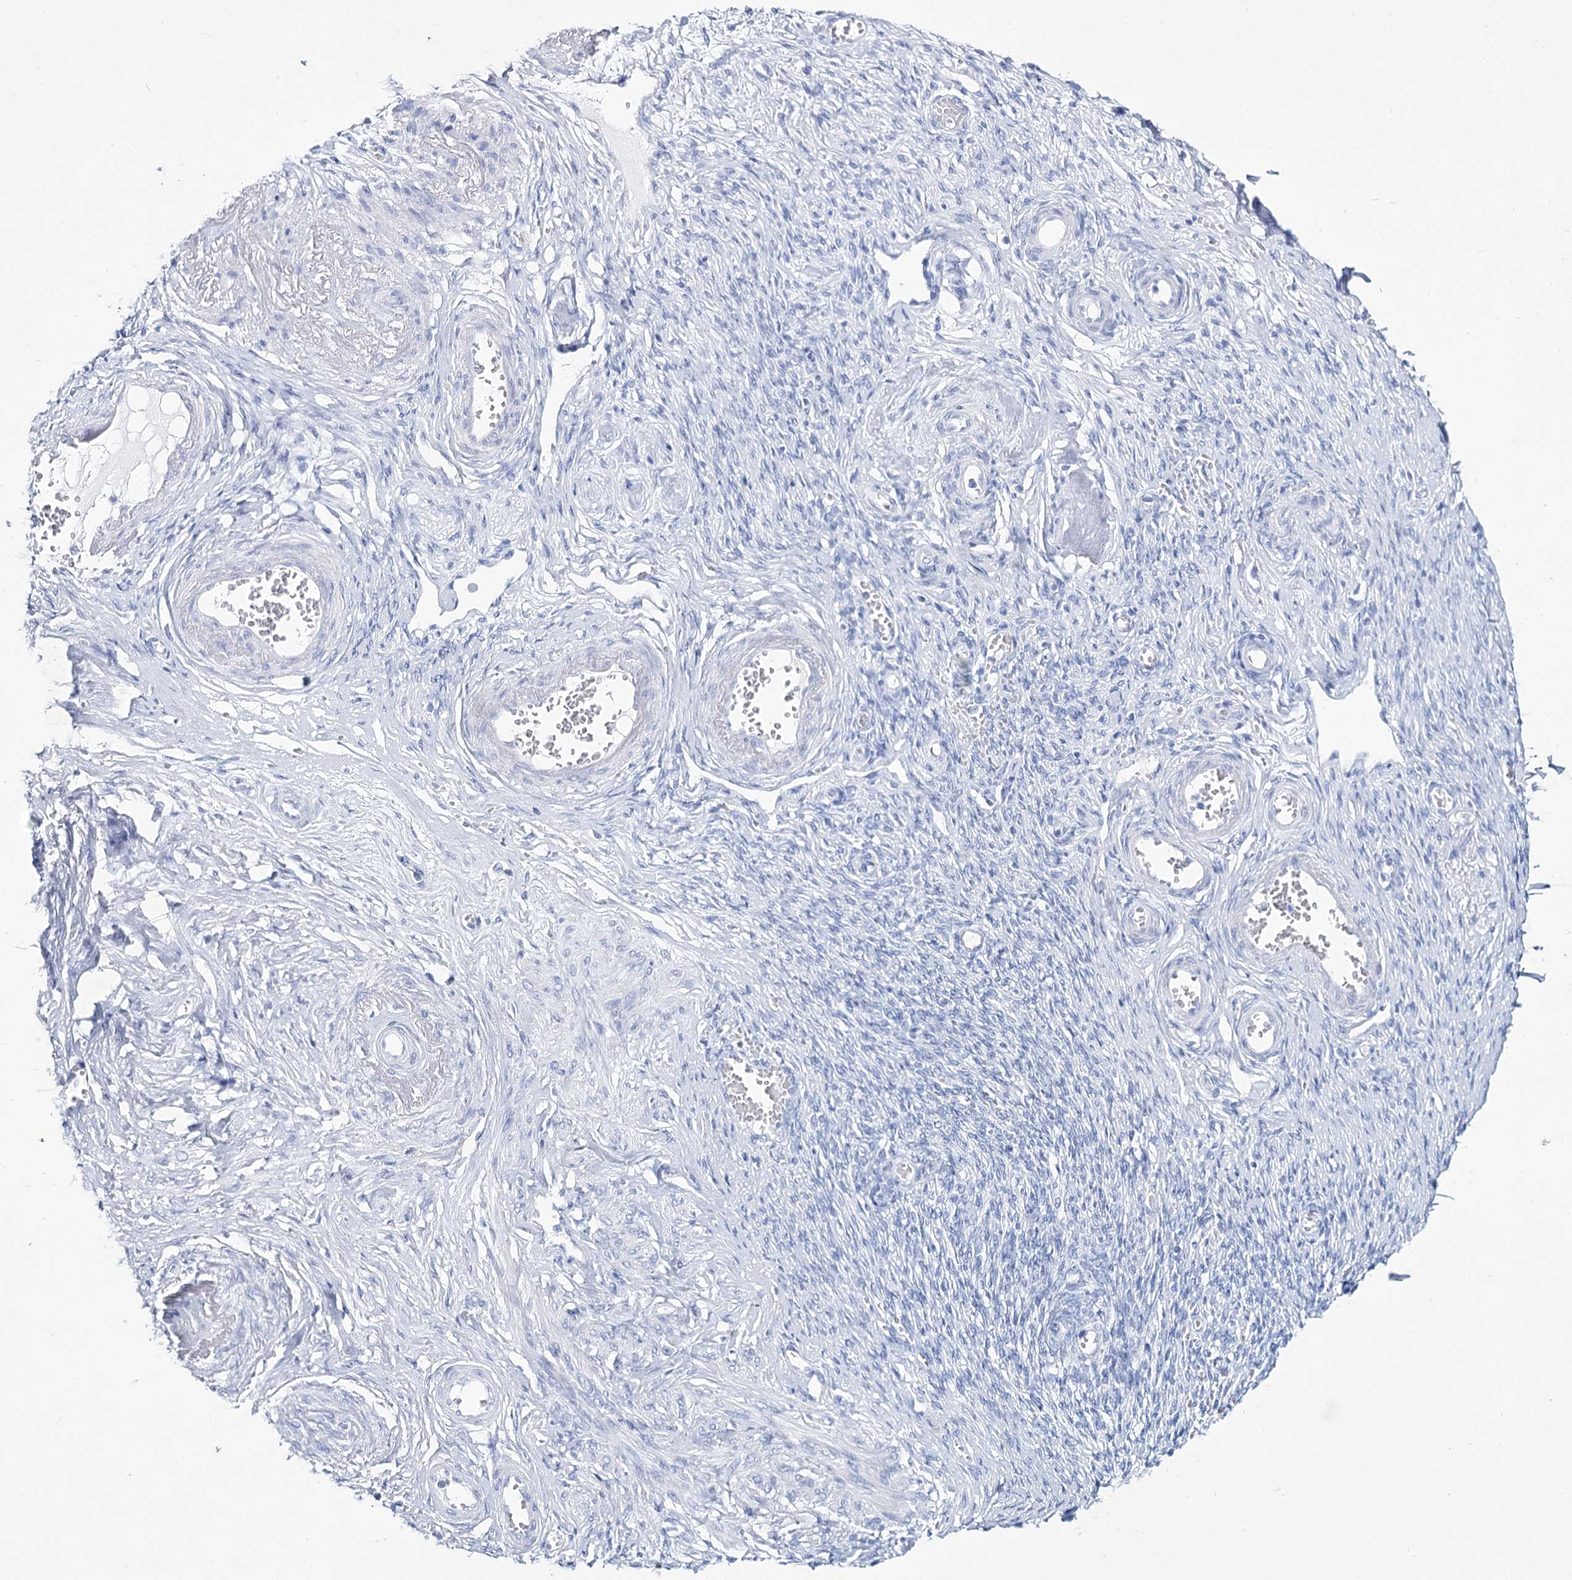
{"staining": {"intensity": "negative", "quantity": "none", "location": "none"}, "tissue": "adipose tissue", "cell_type": "Adipocytes", "image_type": "normal", "snomed": [{"axis": "morphology", "description": "Normal tissue, NOS"}, {"axis": "topography", "description": "Vascular tissue"}, {"axis": "topography", "description": "Fallopian tube"}, {"axis": "topography", "description": "Ovary"}], "caption": "DAB (3,3'-diaminobenzidine) immunohistochemical staining of normal human adipose tissue shows no significant staining in adipocytes. The staining was performed using DAB to visualize the protein expression in brown, while the nuclei were stained in blue with hematoxylin (Magnification: 20x).", "gene": "RNF186", "patient": {"sex": "female", "age": 67}}